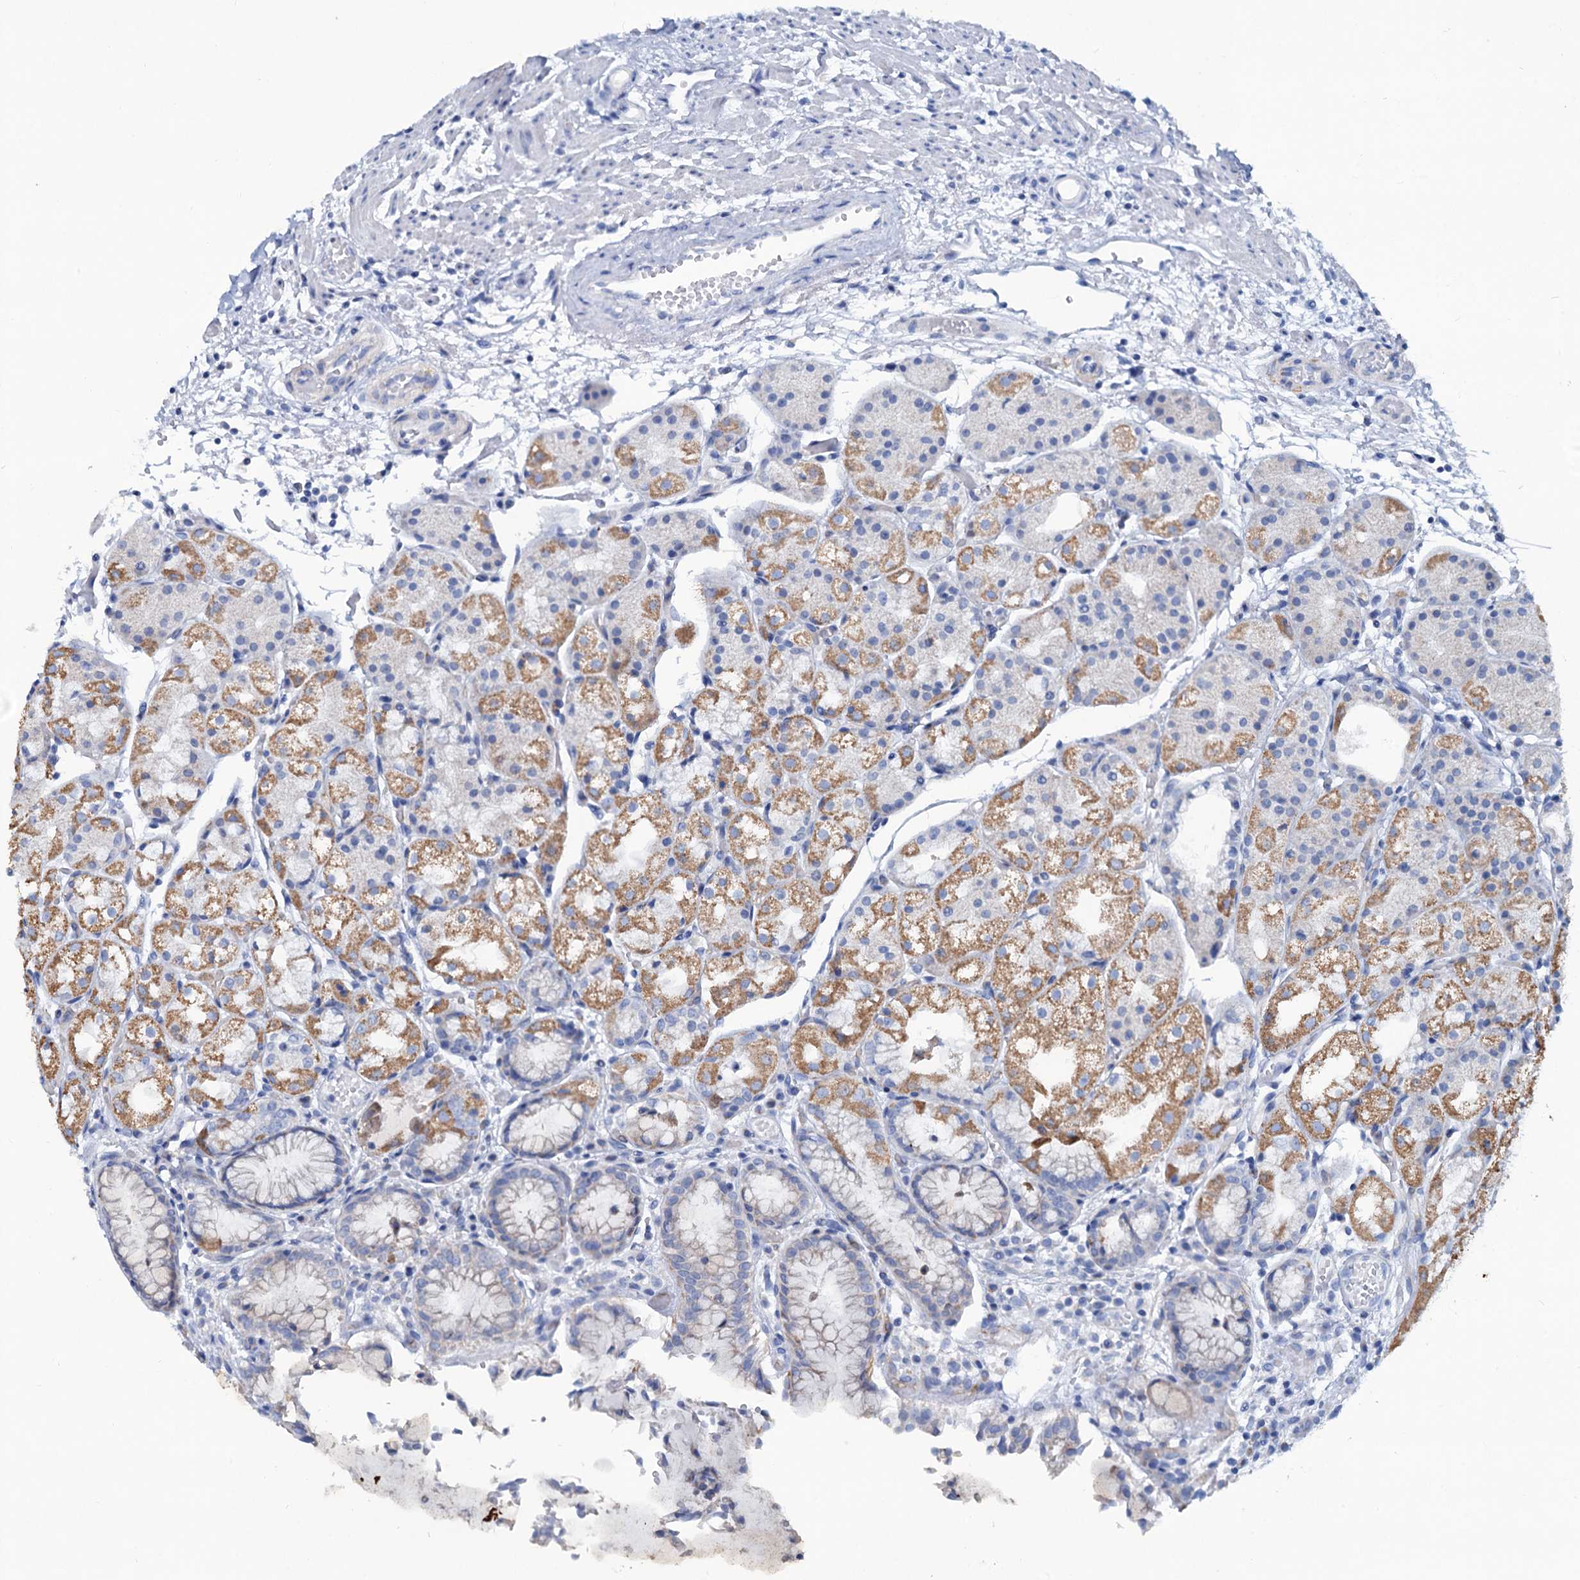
{"staining": {"intensity": "moderate", "quantity": "<25%", "location": "cytoplasmic/membranous"}, "tissue": "stomach", "cell_type": "Glandular cells", "image_type": "normal", "snomed": [{"axis": "morphology", "description": "Normal tissue, NOS"}, {"axis": "topography", "description": "Stomach, upper"}], "caption": "The immunohistochemical stain shows moderate cytoplasmic/membranous positivity in glandular cells of unremarkable stomach. (DAB = brown stain, brightfield microscopy at high magnification).", "gene": "SLC1A3", "patient": {"sex": "male", "age": 72}}